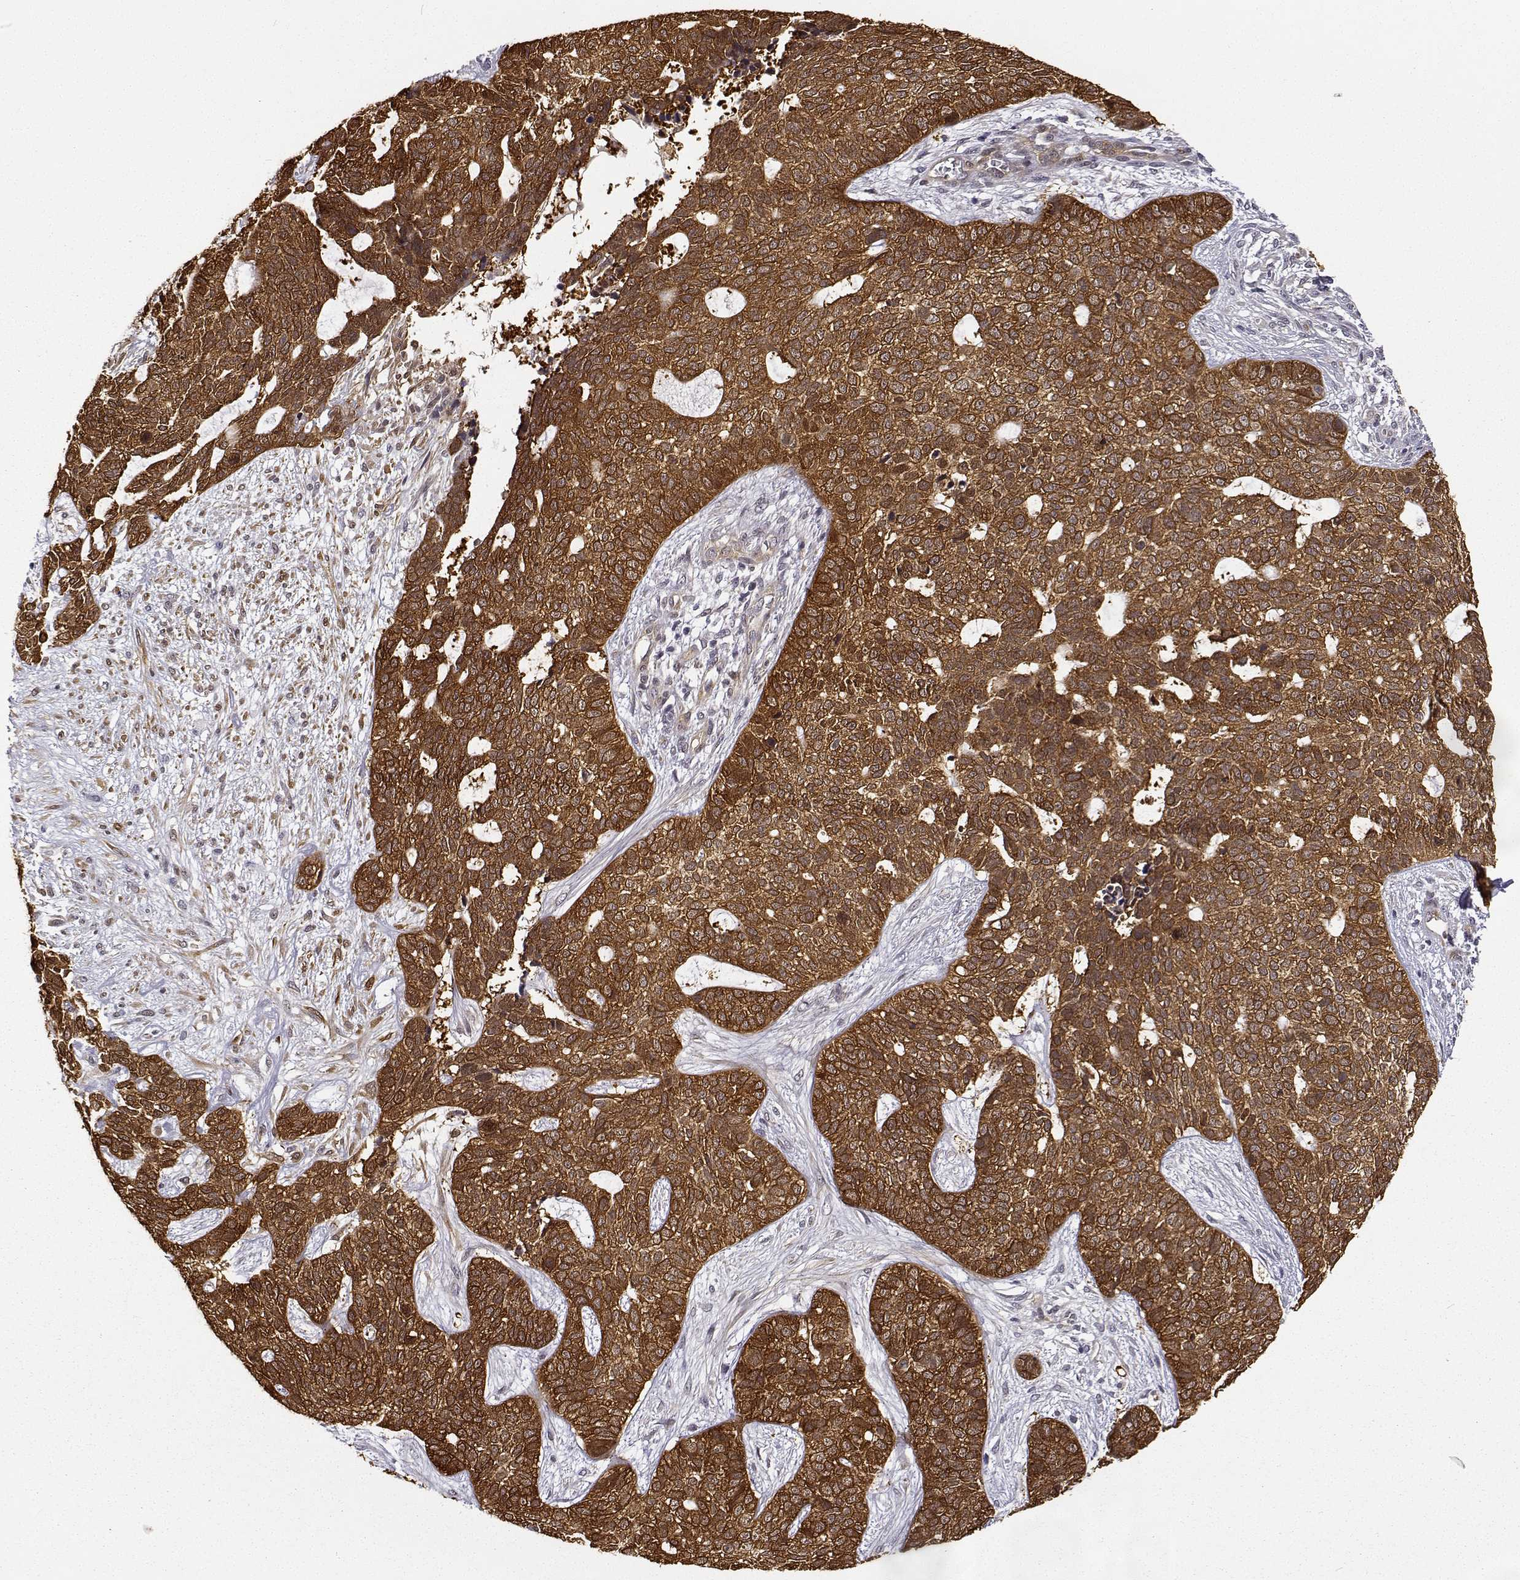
{"staining": {"intensity": "strong", "quantity": ">75%", "location": "cytoplasmic/membranous"}, "tissue": "skin cancer", "cell_type": "Tumor cells", "image_type": "cancer", "snomed": [{"axis": "morphology", "description": "Basal cell carcinoma"}, {"axis": "topography", "description": "Skin"}], "caption": "Skin basal cell carcinoma tissue displays strong cytoplasmic/membranous positivity in about >75% of tumor cells, visualized by immunohistochemistry. Nuclei are stained in blue.", "gene": "PHGDH", "patient": {"sex": "female", "age": 69}}